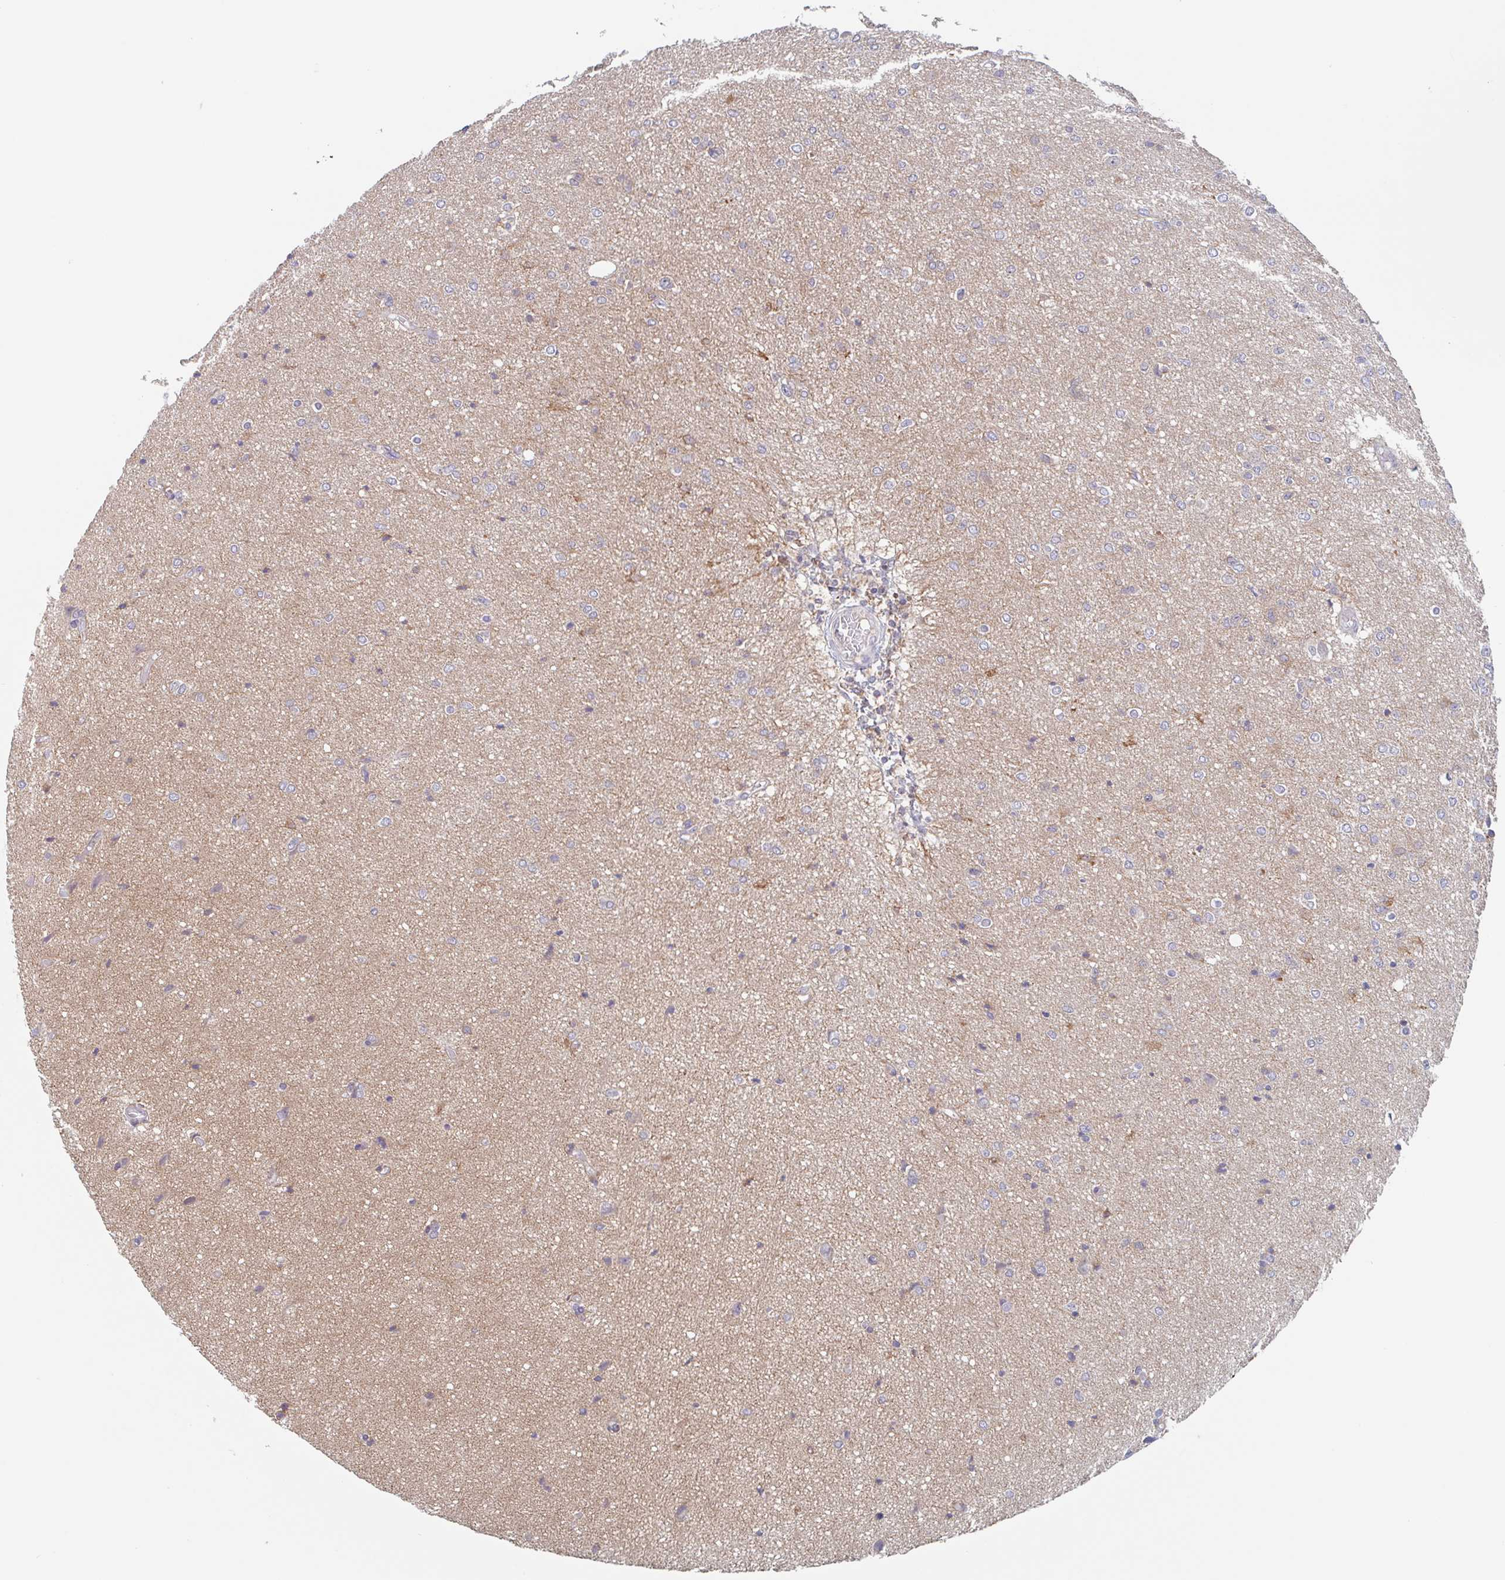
{"staining": {"intensity": "negative", "quantity": "none", "location": "none"}, "tissue": "glioma", "cell_type": "Tumor cells", "image_type": "cancer", "snomed": [{"axis": "morphology", "description": "Glioma, malignant, Low grade"}, {"axis": "topography", "description": "Brain"}], "caption": "Malignant glioma (low-grade) stained for a protein using immunohistochemistry exhibits no positivity tumor cells.", "gene": "SURF1", "patient": {"sex": "male", "age": 26}}